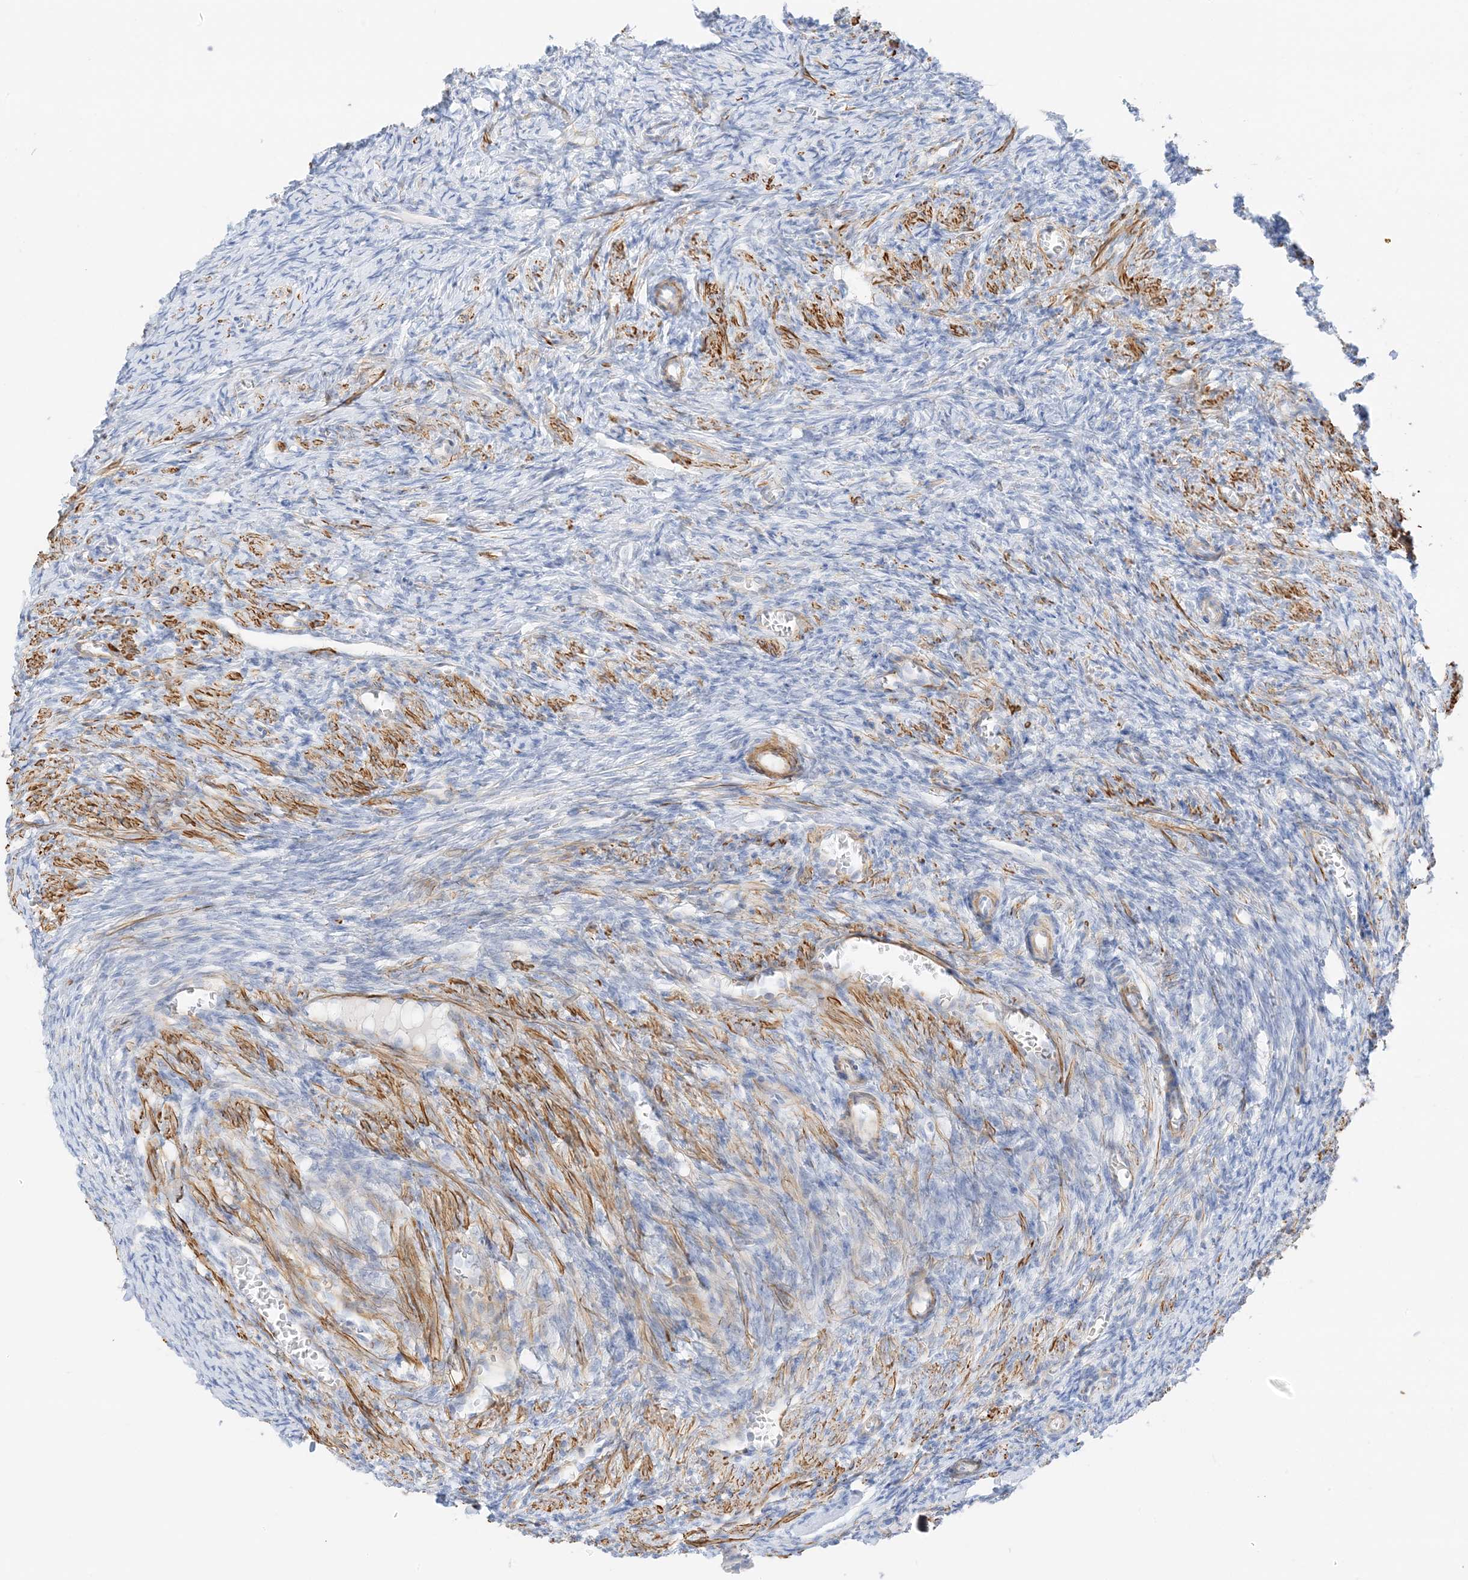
{"staining": {"intensity": "negative", "quantity": "none", "location": "none"}, "tissue": "ovary", "cell_type": "Ovarian stroma cells", "image_type": "normal", "snomed": [{"axis": "morphology", "description": "Normal tissue, NOS"}, {"axis": "topography", "description": "Ovary"}], "caption": "This is an immunohistochemistry (IHC) photomicrograph of normal ovary. There is no expression in ovarian stroma cells.", "gene": "SLC22A13", "patient": {"sex": "female", "age": 27}}